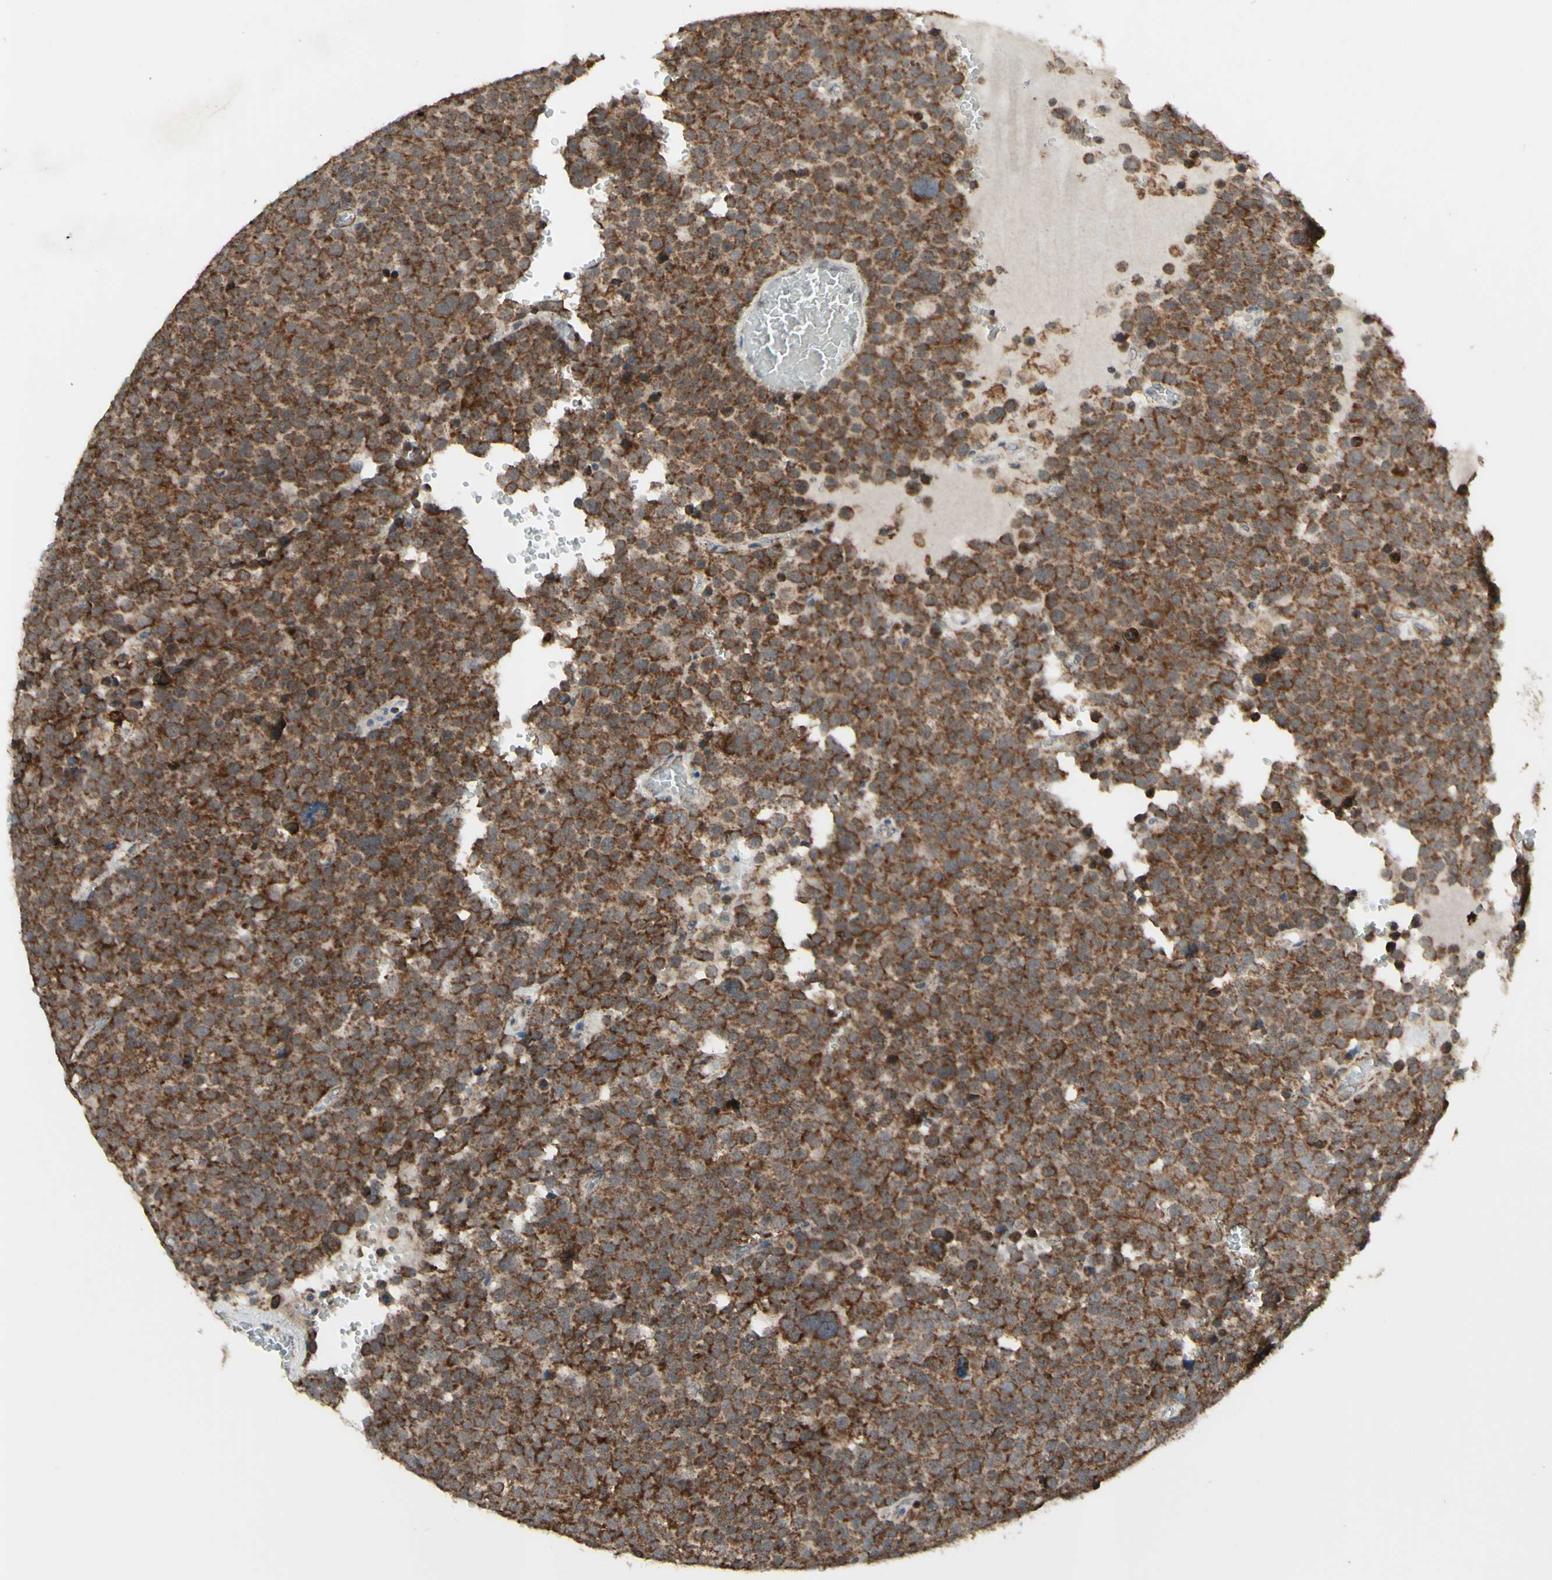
{"staining": {"intensity": "strong", "quantity": ">75%", "location": "cytoplasmic/membranous"}, "tissue": "testis cancer", "cell_type": "Tumor cells", "image_type": "cancer", "snomed": [{"axis": "morphology", "description": "Seminoma, NOS"}, {"axis": "topography", "description": "Testis"}], "caption": "Brown immunohistochemical staining in human testis cancer (seminoma) reveals strong cytoplasmic/membranous positivity in approximately >75% of tumor cells.", "gene": "DHRS3", "patient": {"sex": "male", "age": 71}}